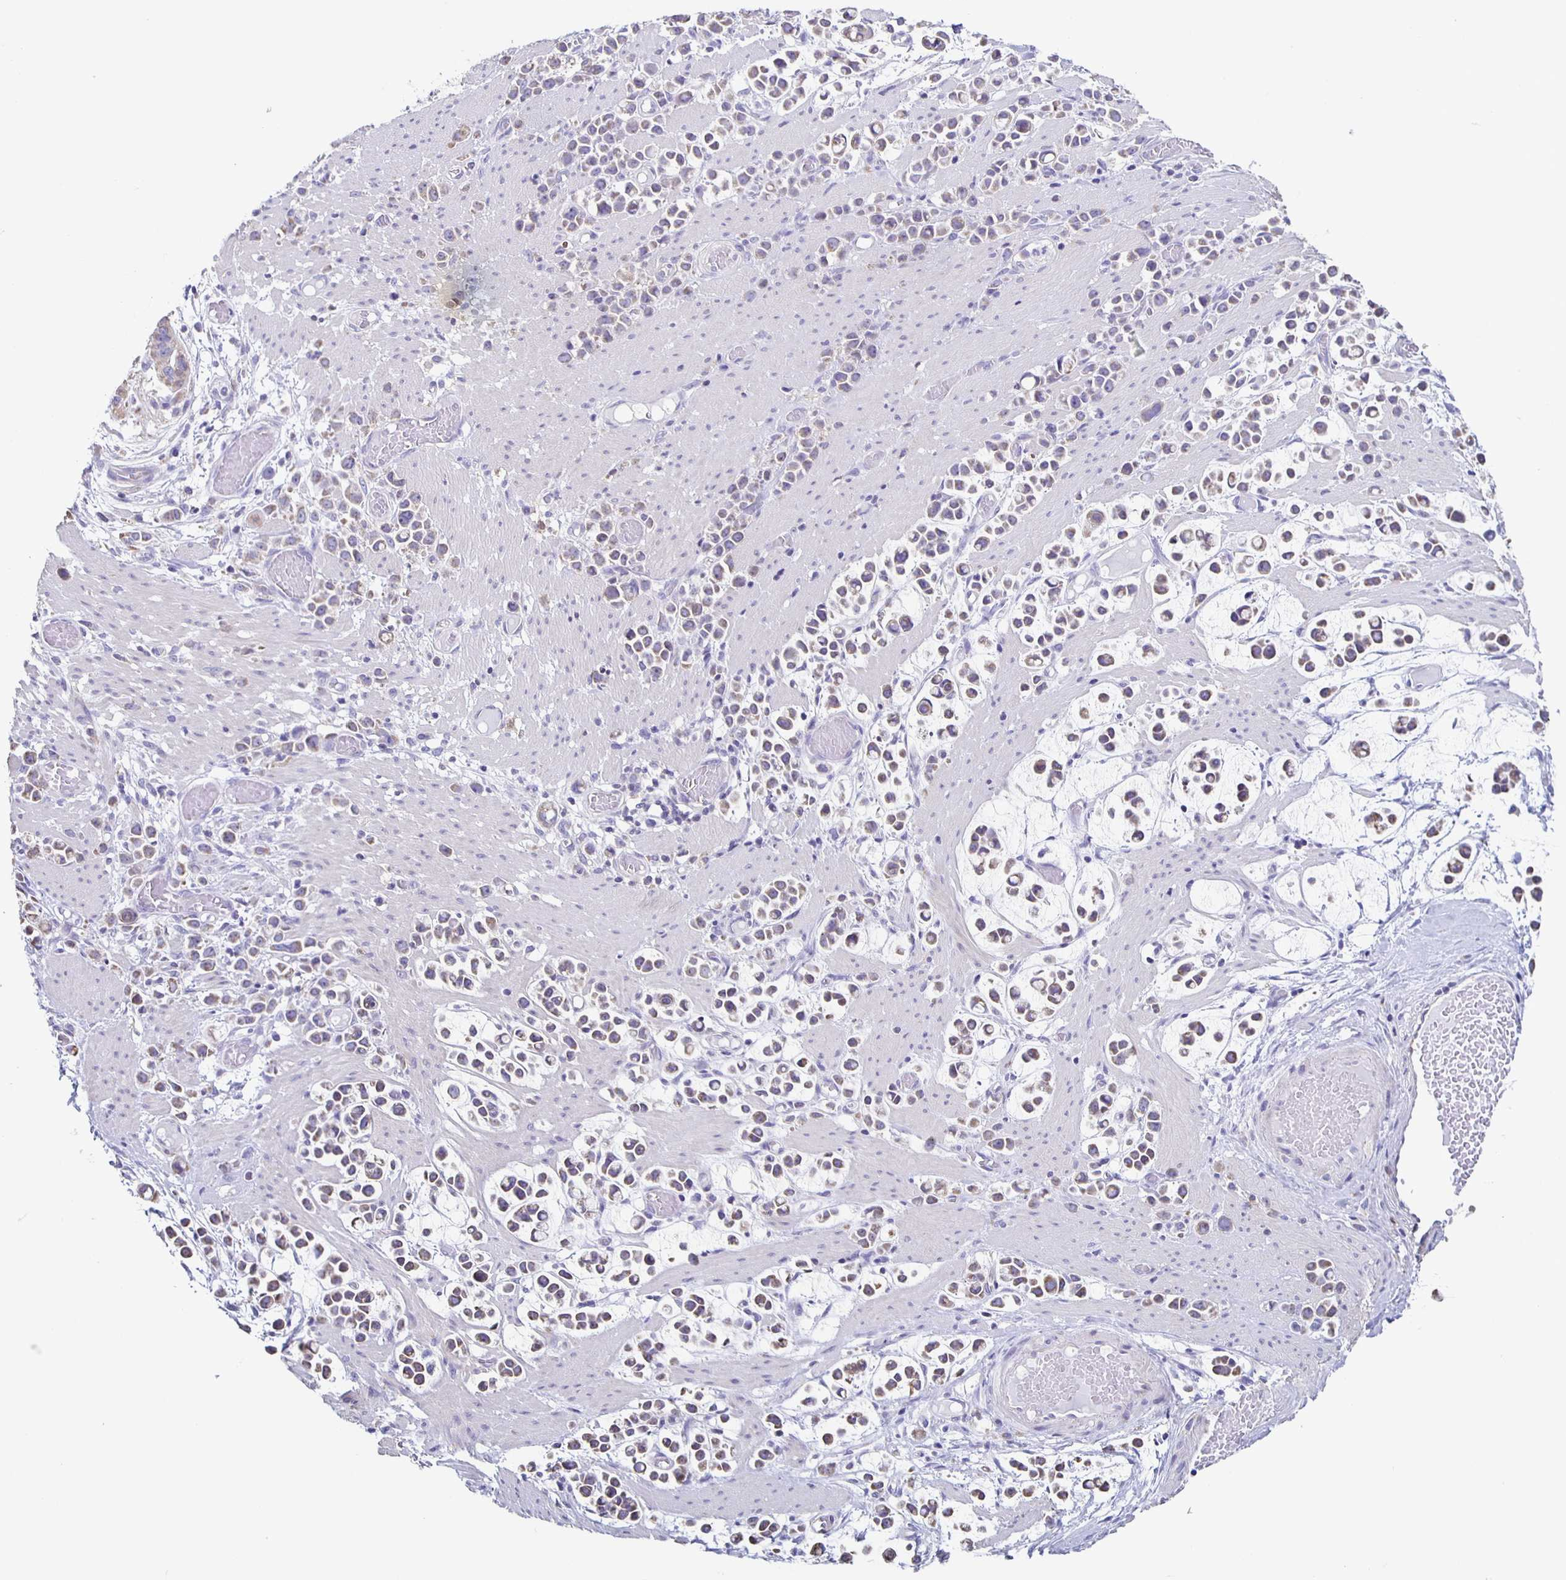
{"staining": {"intensity": "weak", "quantity": "25%-75%", "location": "cytoplasmic/membranous"}, "tissue": "stomach cancer", "cell_type": "Tumor cells", "image_type": "cancer", "snomed": [{"axis": "morphology", "description": "Adenocarcinoma, NOS"}, {"axis": "topography", "description": "Stomach"}], "caption": "Human adenocarcinoma (stomach) stained with a protein marker demonstrates weak staining in tumor cells.", "gene": "TPPP", "patient": {"sex": "male", "age": 82}}